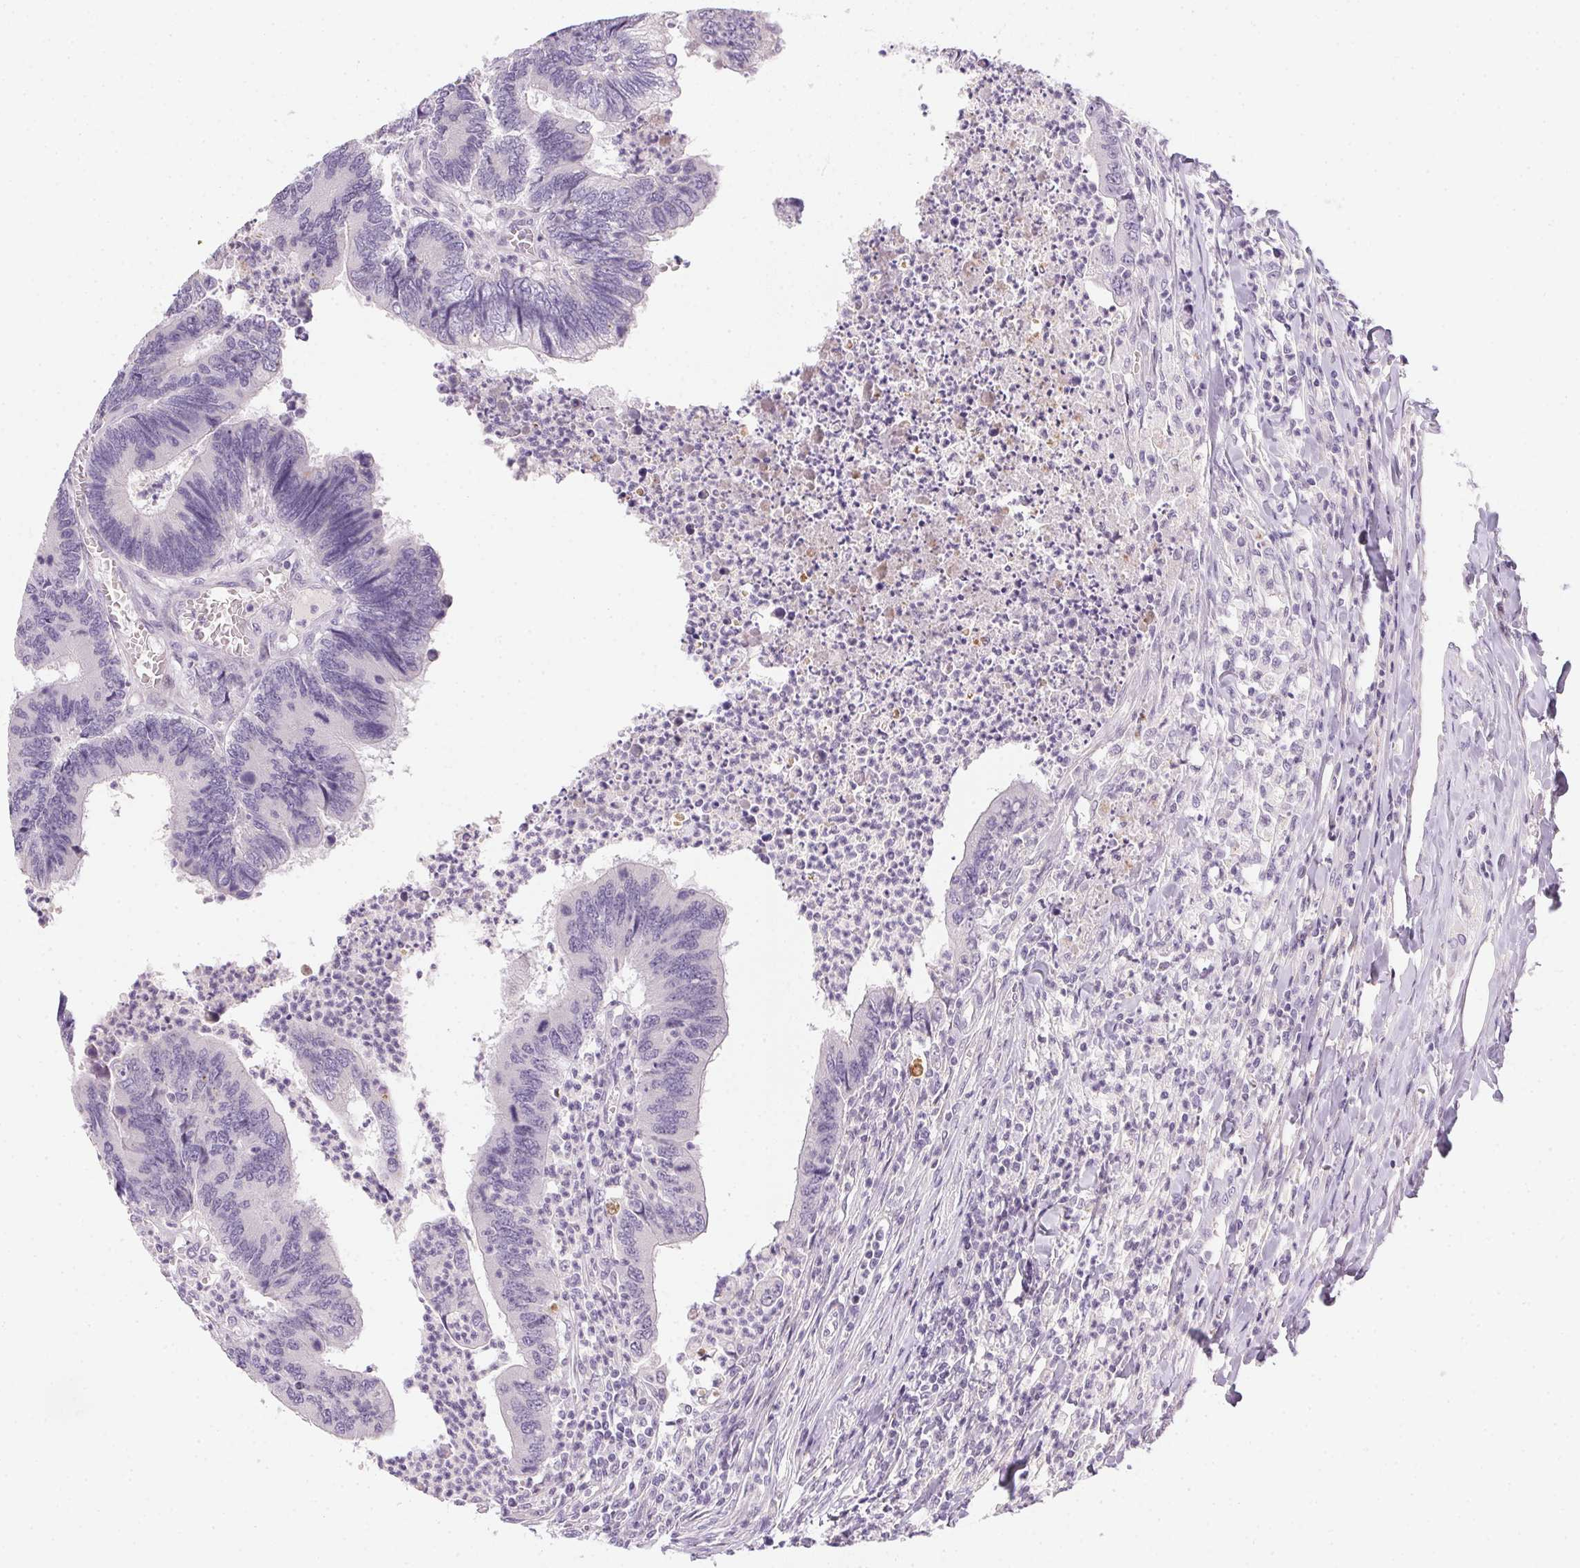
{"staining": {"intensity": "negative", "quantity": "none", "location": "none"}, "tissue": "colorectal cancer", "cell_type": "Tumor cells", "image_type": "cancer", "snomed": [{"axis": "morphology", "description": "Adenocarcinoma, NOS"}, {"axis": "topography", "description": "Colon"}], "caption": "Immunohistochemical staining of human adenocarcinoma (colorectal) shows no significant positivity in tumor cells.", "gene": "GSDMC", "patient": {"sex": "female", "age": 67}}